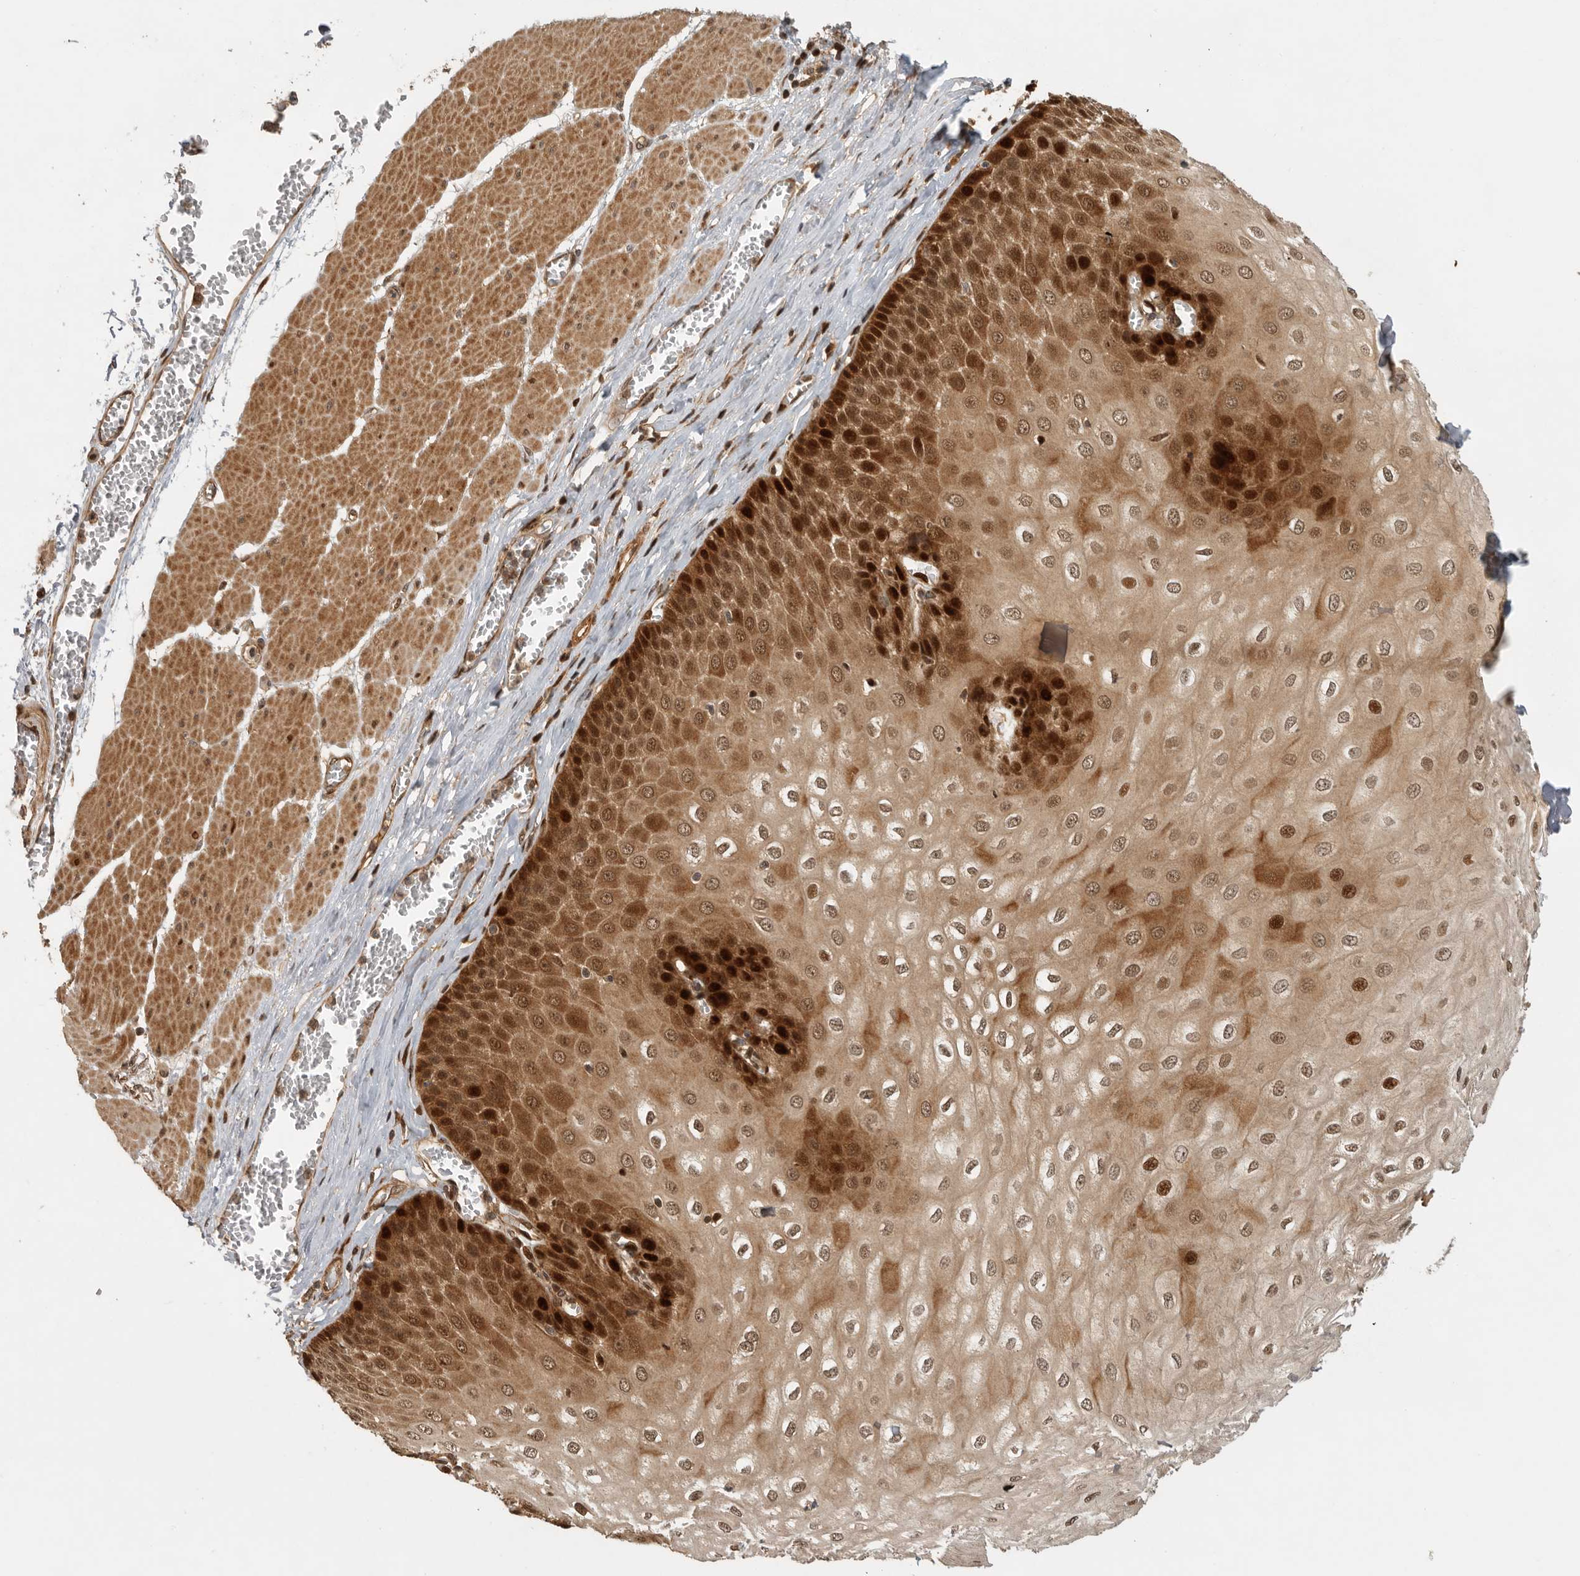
{"staining": {"intensity": "strong", "quantity": ">75%", "location": "cytoplasmic/membranous,nuclear"}, "tissue": "esophagus", "cell_type": "Squamous epithelial cells", "image_type": "normal", "snomed": [{"axis": "morphology", "description": "Normal tissue, NOS"}, {"axis": "topography", "description": "Esophagus"}], "caption": "Unremarkable esophagus reveals strong cytoplasmic/membranous,nuclear expression in about >75% of squamous epithelial cells, visualized by immunohistochemistry. The staining was performed using DAB (3,3'-diaminobenzidine) to visualize the protein expression in brown, while the nuclei were stained in blue with hematoxylin (Magnification: 20x).", "gene": "SWT1", "patient": {"sex": "male", "age": 60}}